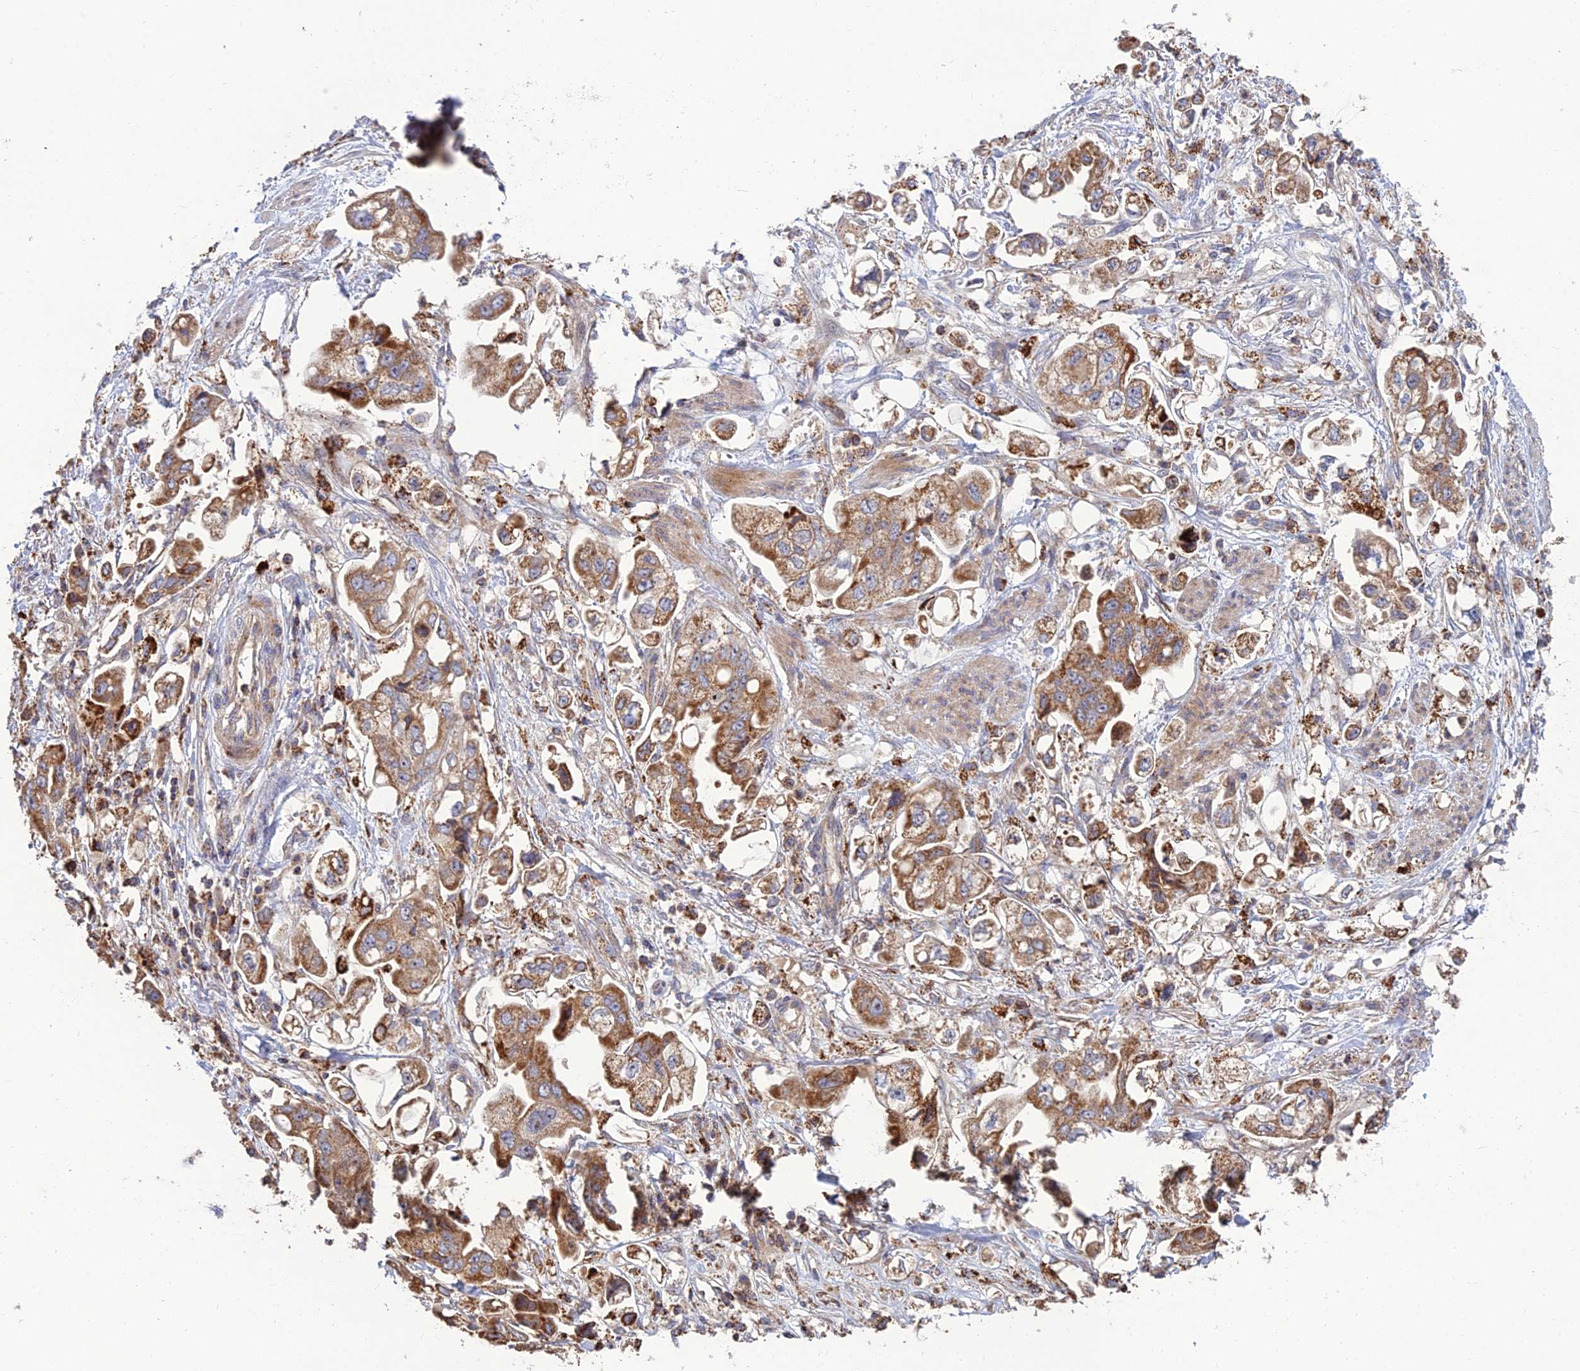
{"staining": {"intensity": "moderate", "quantity": ">75%", "location": "cytoplasmic/membranous"}, "tissue": "stomach cancer", "cell_type": "Tumor cells", "image_type": "cancer", "snomed": [{"axis": "morphology", "description": "Adenocarcinoma, NOS"}, {"axis": "topography", "description": "Stomach"}], "caption": "DAB immunohistochemical staining of stomach cancer shows moderate cytoplasmic/membranous protein expression in approximately >75% of tumor cells.", "gene": "RIC8B", "patient": {"sex": "male", "age": 62}}